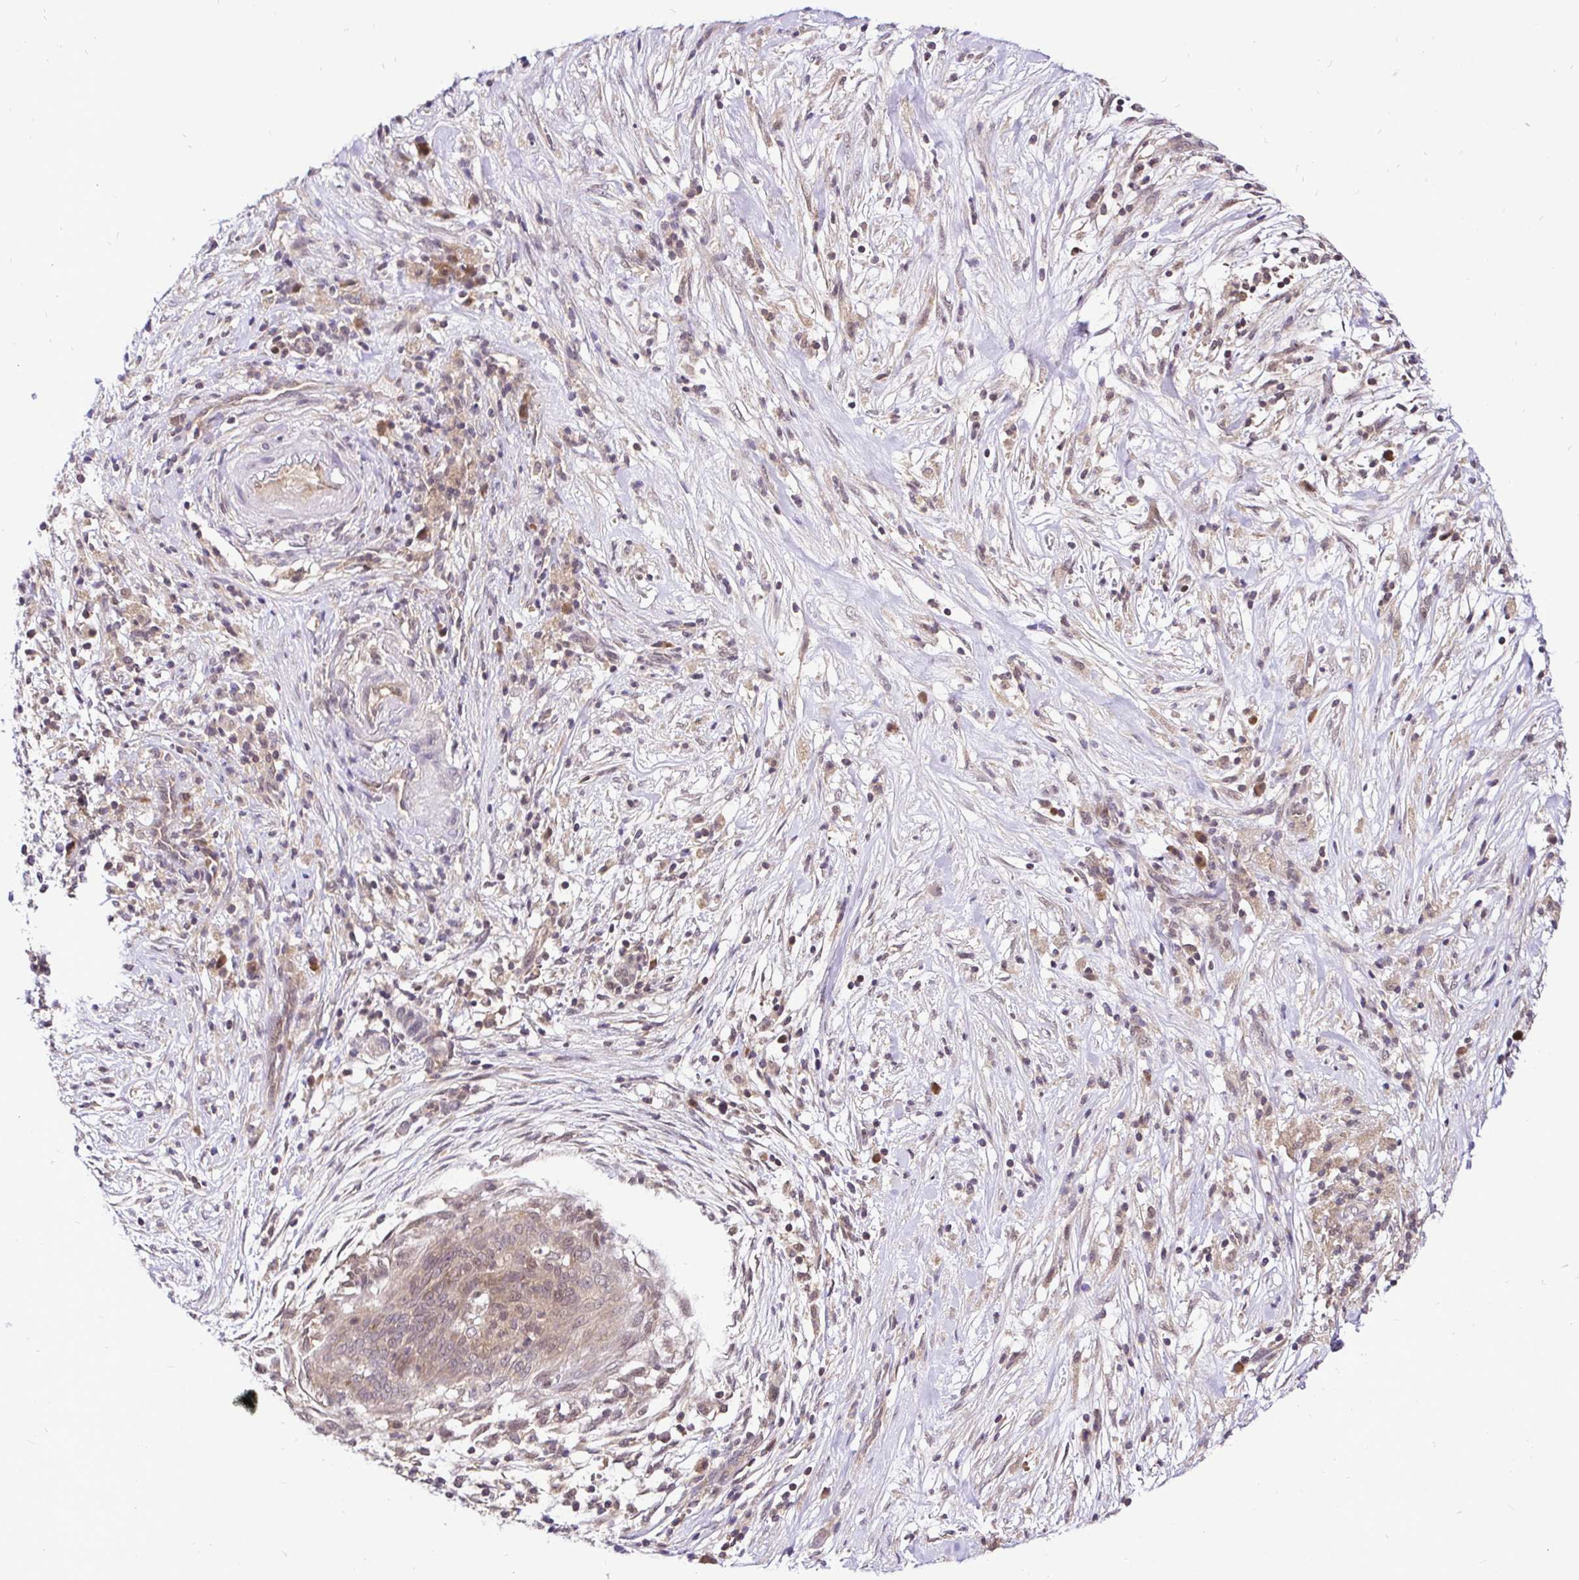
{"staining": {"intensity": "weak", "quantity": "25%-75%", "location": "cytoplasmic/membranous,nuclear"}, "tissue": "pancreatic cancer", "cell_type": "Tumor cells", "image_type": "cancer", "snomed": [{"axis": "morphology", "description": "Adenocarcinoma, NOS"}, {"axis": "topography", "description": "Pancreas"}], "caption": "Immunohistochemical staining of human pancreatic cancer reveals low levels of weak cytoplasmic/membranous and nuclear positivity in about 25%-75% of tumor cells. Nuclei are stained in blue.", "gene": "UBE2M", "patient": {"sex": "male", "age": 44}}